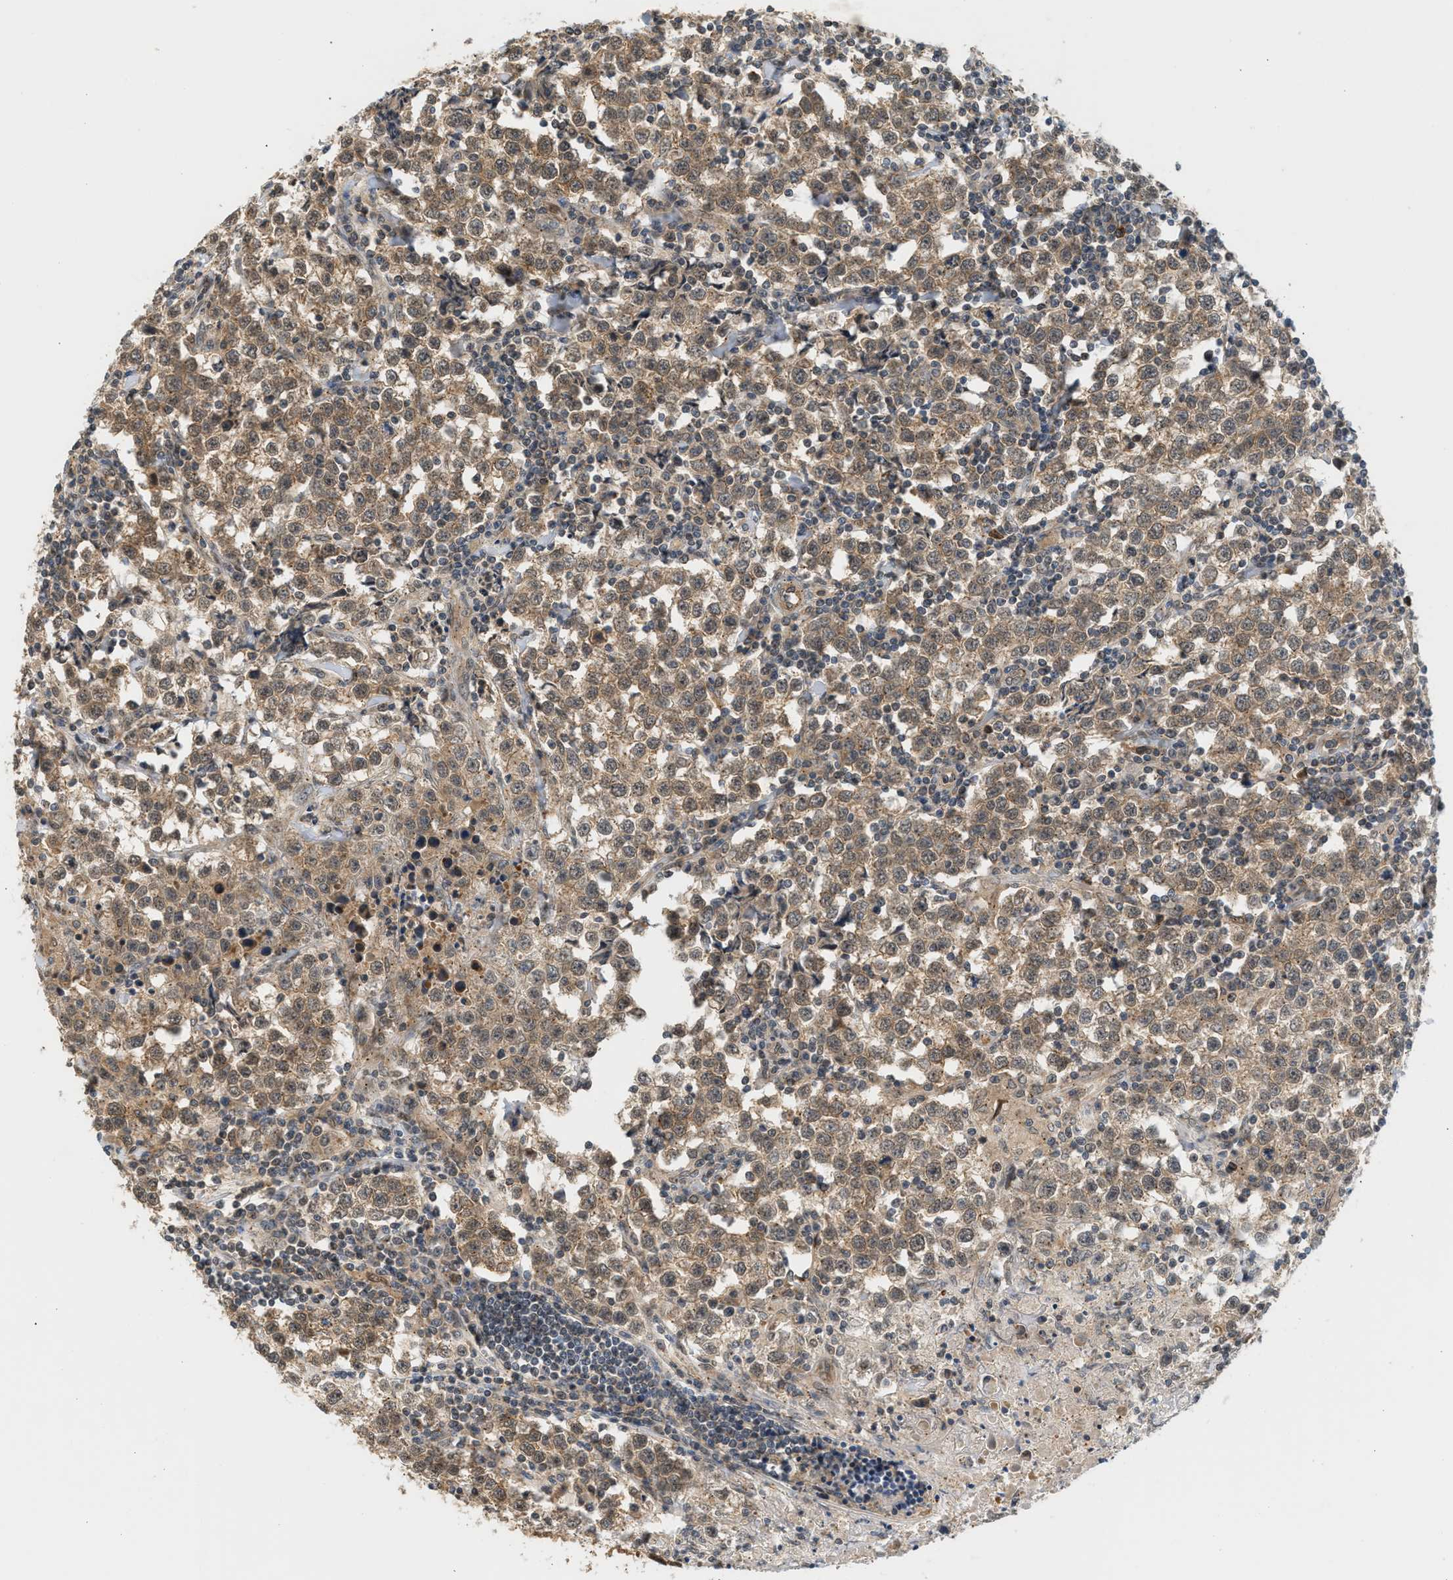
{"staining": {"intensity": "moderate", "quantity": ">75%", "location": "cytoplasmic/membranous"}, "tissue": "testis cancer", "cell_type": "Tumor cells", "image_type": "cancer", "snomed": [{"axis": "morphology", "description": "Seminoma, NOS"}, {"axis": "morphology", "description": "Carcinoma, Embryonal, NOS"}, {"axis": "topography", "description": "Testis"}], "caption": "Protein staining of testis cancer tissue reveals moderate cytoplasmic/membranous staining in approximately >75% of tumor cells.", "gene": "MAP2K5", "patient": {"sex": "male", "age": 36}}